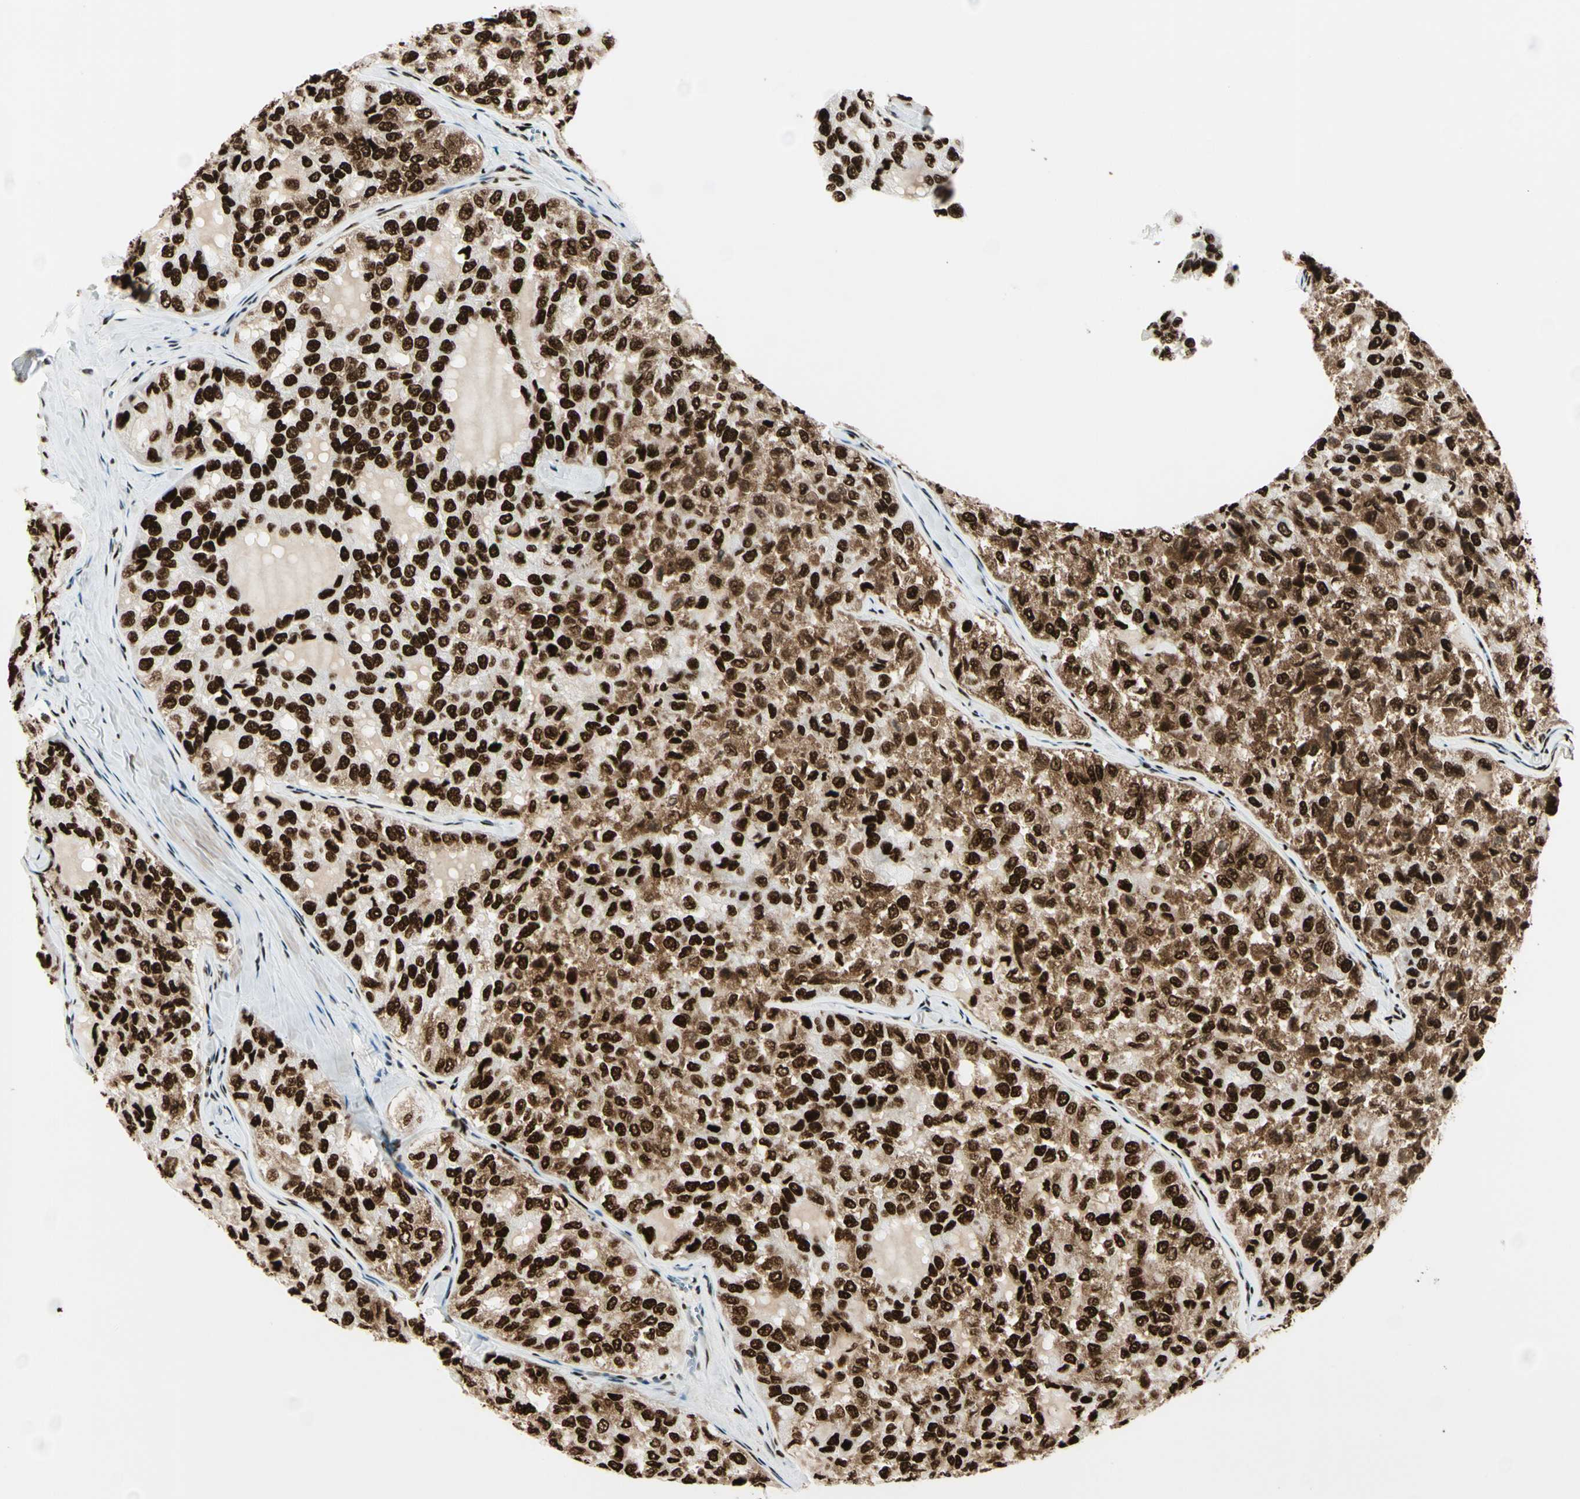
{"staining": {"intensity": "strong", "quantity": ">75%", "location": "cytoplasmic/membranous,nuclear"}, "tissue": "thyroid cancer", "cell_type": "Tumor cells", "image_type": "cancer", "snomed": [{"axis": "morphology", "description": "Follicular adenoma carcinoma, NOS"}, {"axis": "topography", "description": "Thyroid gland"}], "caption": "Follicular adenoma carcinoma (thyroid) tissue shows strong cytoplasmic/membranous and nuclear expression in approximately >75% of tumor cells, visualized by immunohistochemistry.", "gene": "CCAR1", "patient": {"sex": "male", "age": 75}}